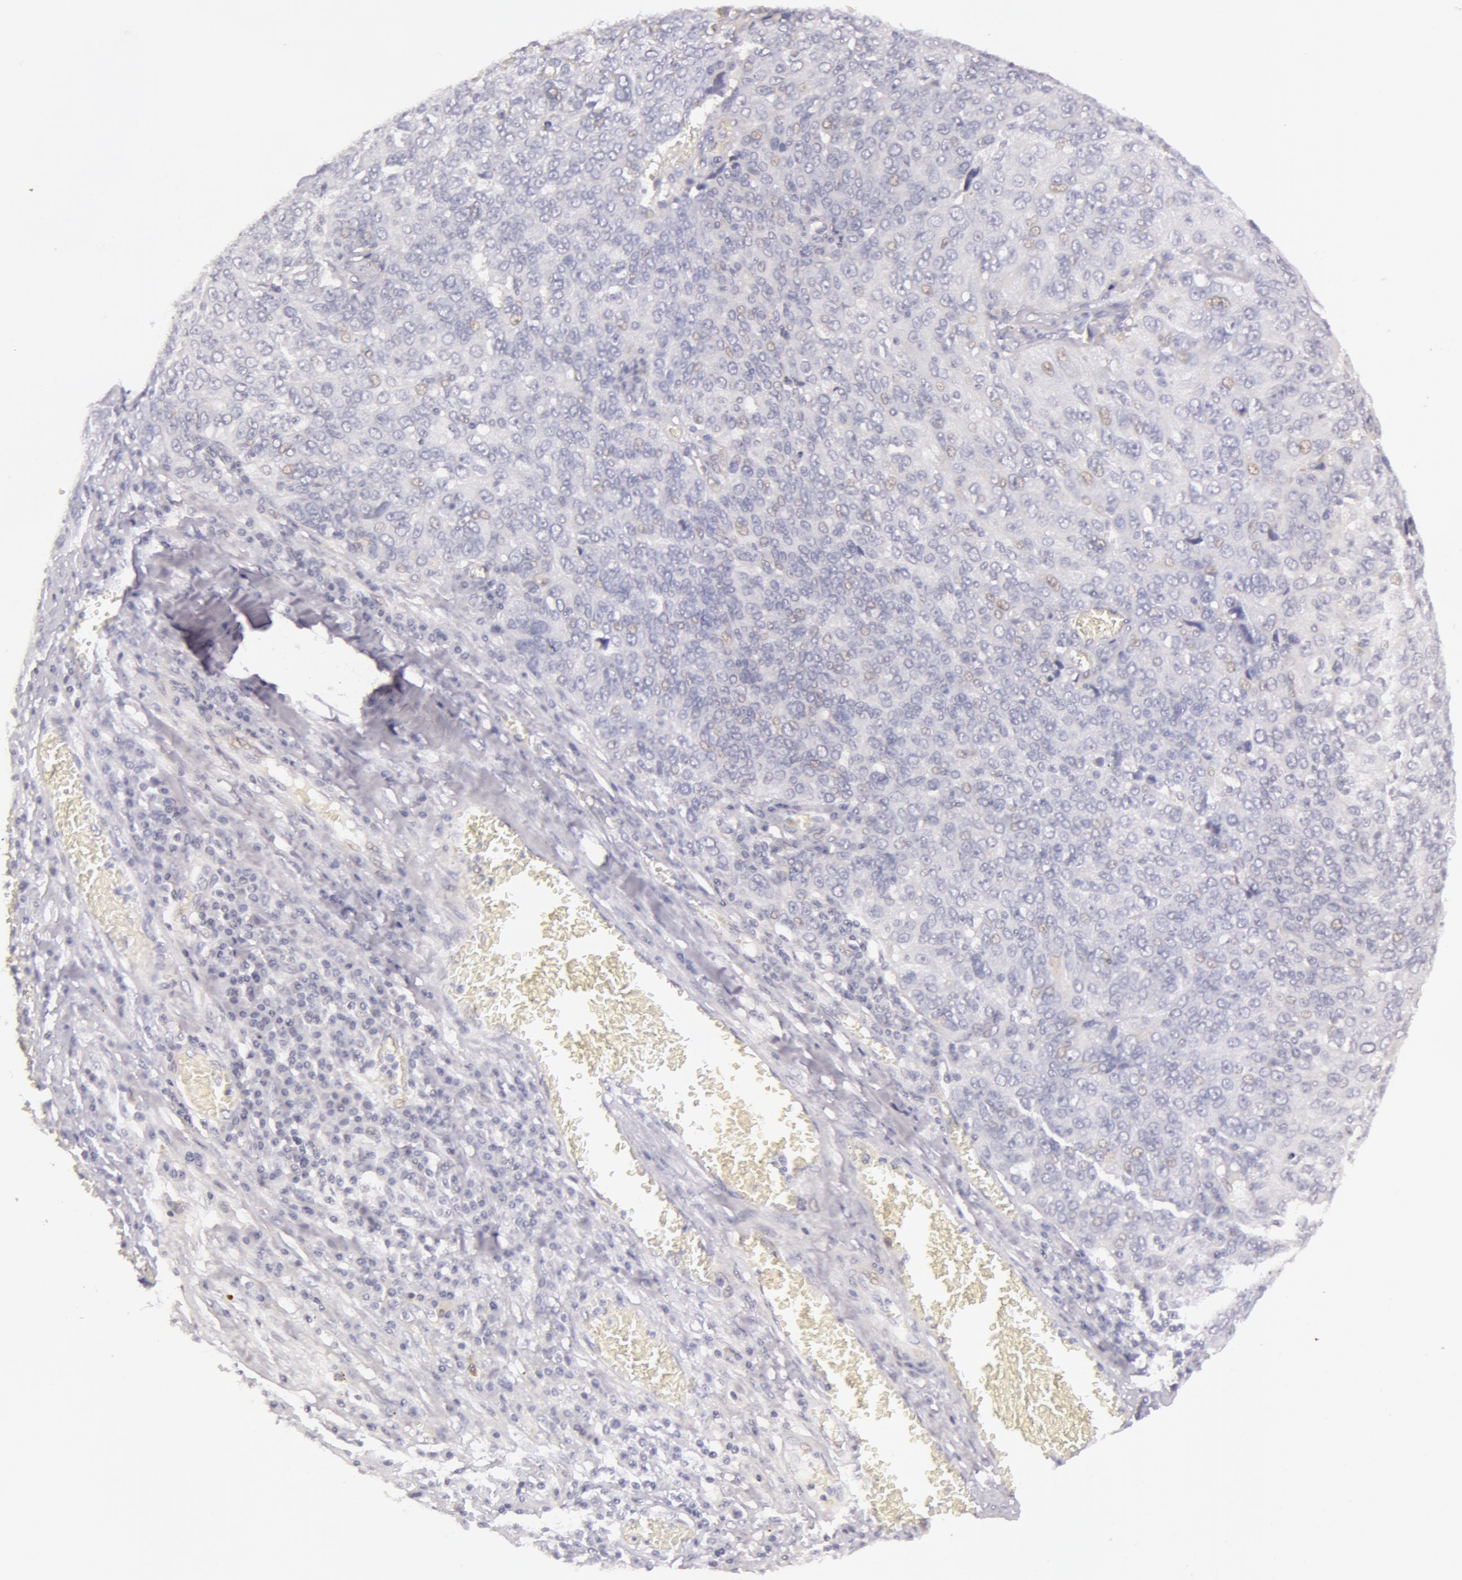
{"staining": {"intensity": "weak", "quantity": "<25%", "location": "nuclear"}, "tissue": "ovarian cancer", "cell_type": "Tumor cells", "image_type": "cancer", "snomed": [{"axis": "morphology", "description": "Carcinoma, endometroid"}, {"axis": "topography", "description": "Ovary"}], "caption": "Immunohistochemistry photomicrograph of ovarian cancer stained for a protein (brown), which demonstrates no staining in tumor cells.", "gene": "CKB", "patient": {"sex": "female", "age": 75}}